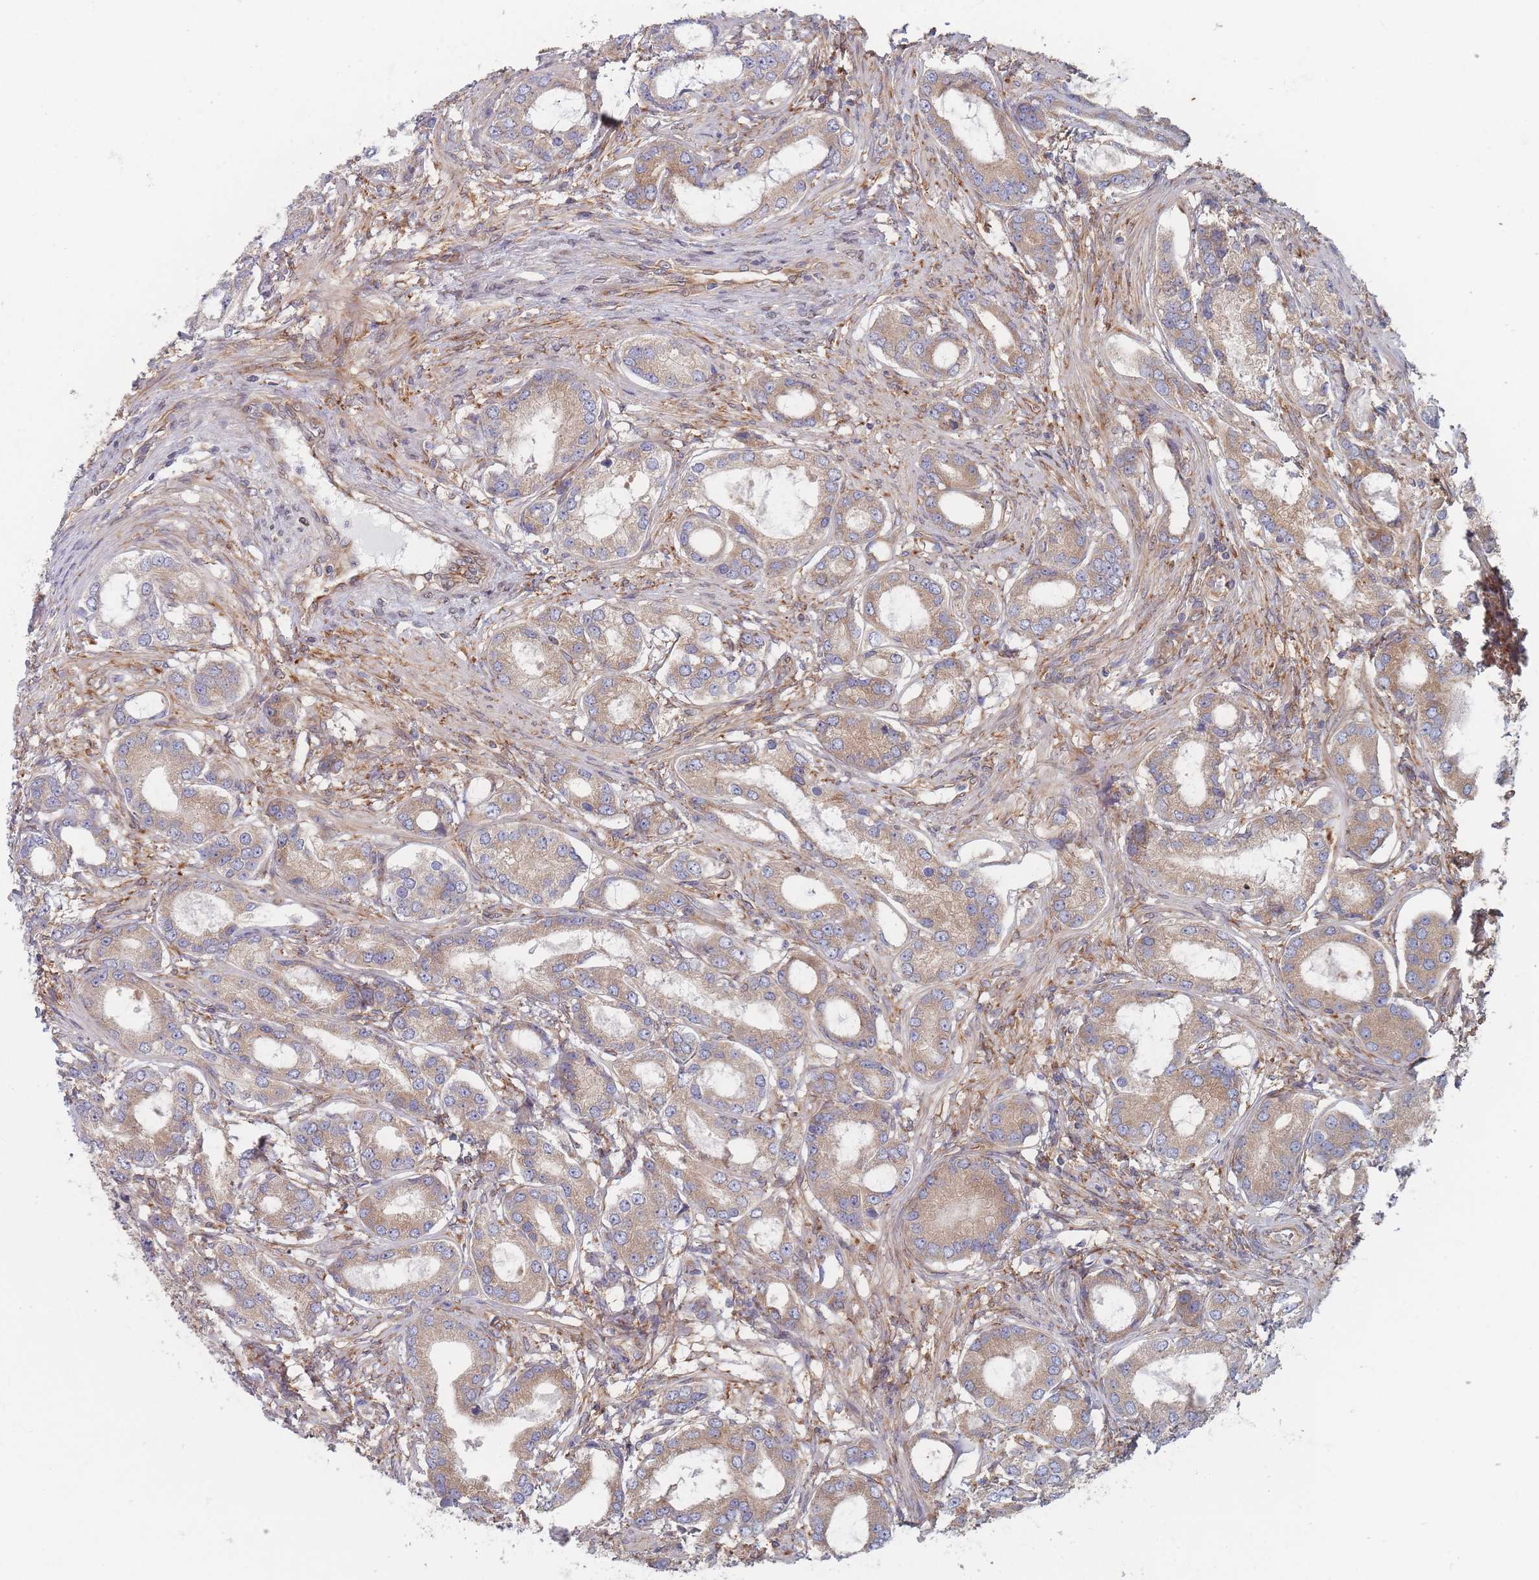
{"staining": {"intensity": "weak", "quantity": ">75%", "location": "cytoplasmic/membranous"}, "tissue": "prostate cancer", "cell_type": "Tumor cells", "image_type": "cancer", "snomed": [{"axis": "morphology", "description": "Adenocarcinoma, High grade"}, {"axis": "topography", "description": "Prostate"}], "caption": "This photomicrograph exhibits immunohistochemistry staining of human prostate cancer (adenocarcinoma (high-grade)), with low weak cytoplasmic/membranous staining in approximately >75% of tumor cells.", "gene": "KDSR", "patient": {"sex": "male", "age": 69}}